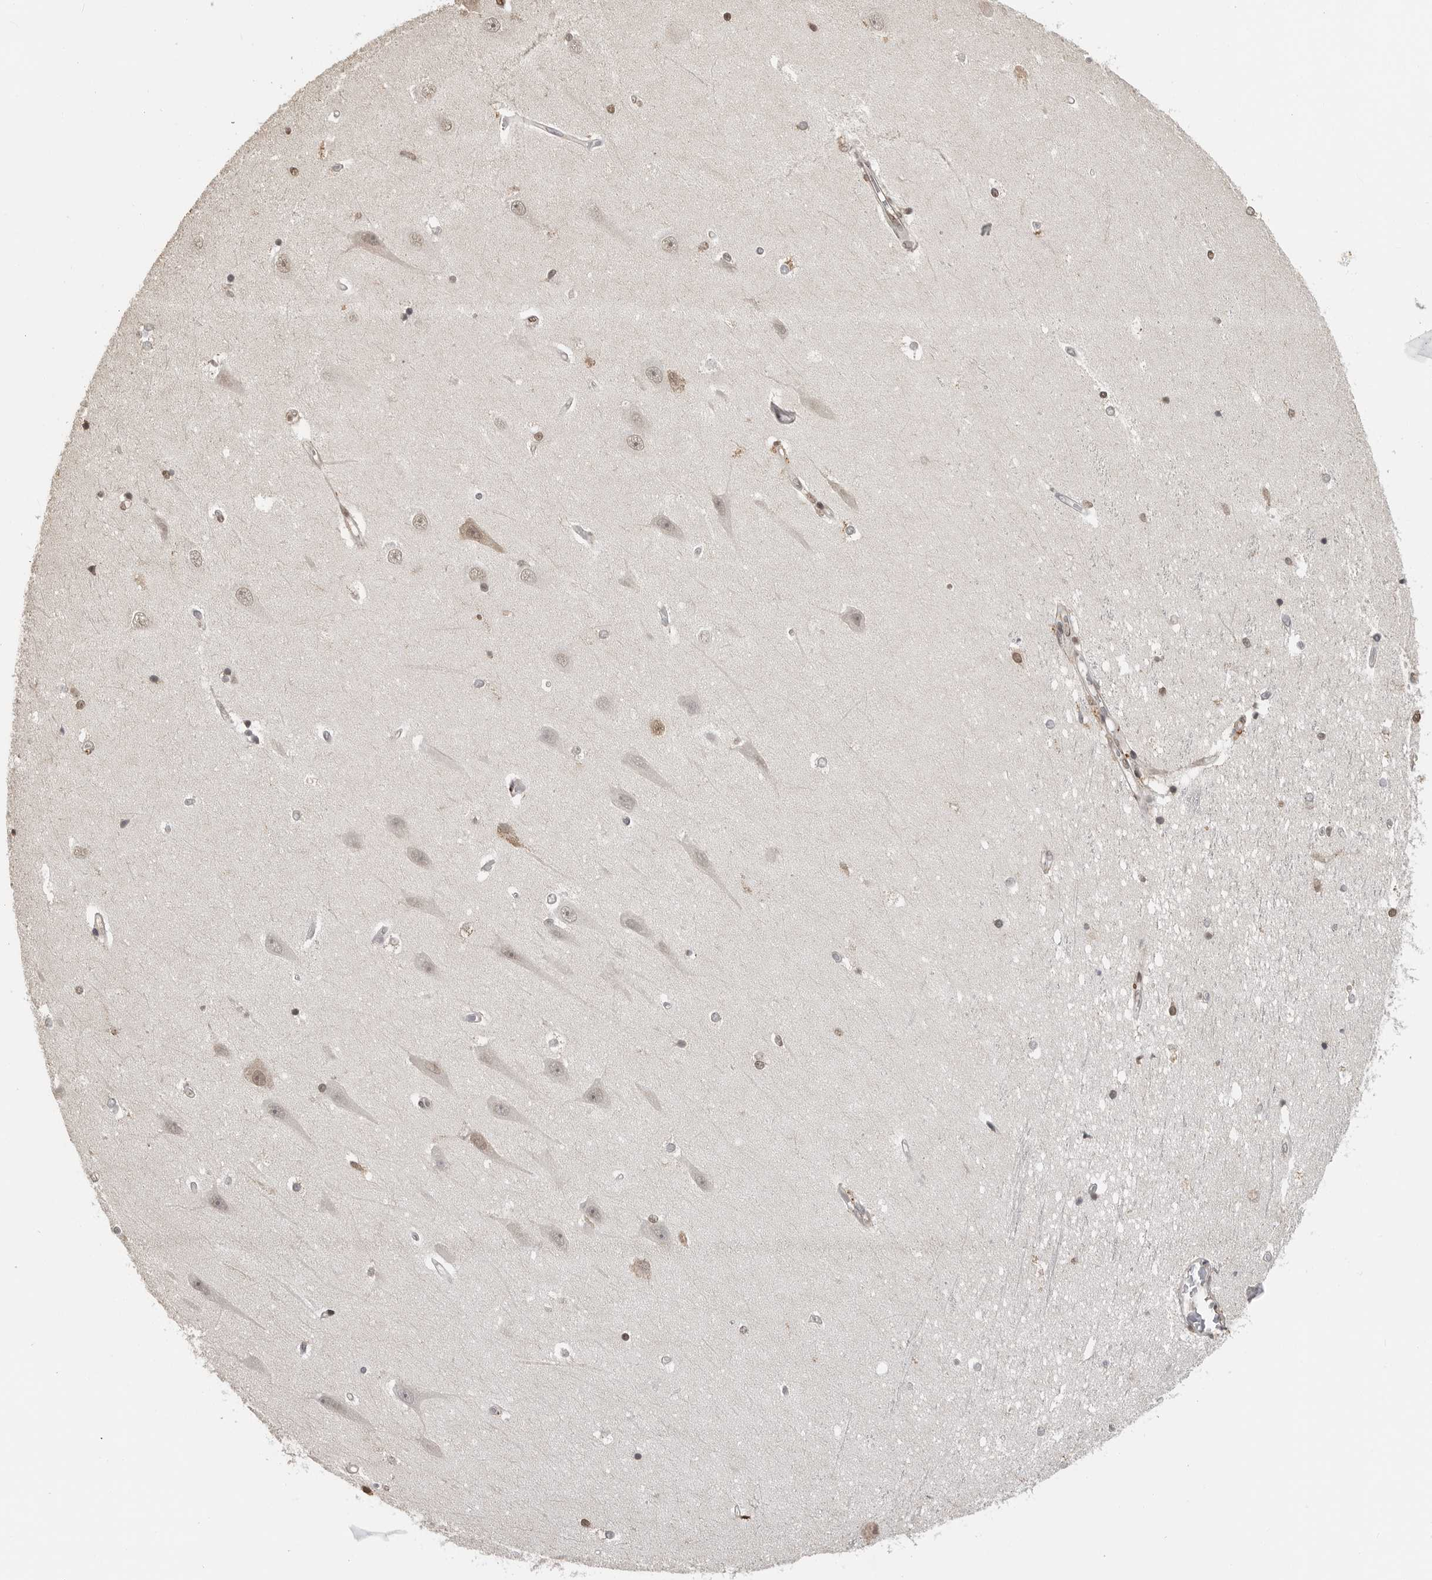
{"staining": {"intensity": "weak", "quantity": "<25%", "location": "nuclear"}, "tissue": "hippocampus", "cell_type": "Glial cells", "image_type": "normal", "snomed": [{"axis": "morphology", "description": "Normal tissue, NOS"}, {"axis": "topography", "description": "Hippocampus"}], "caption": "This histopathology image is of benign hippocampus stained with immunohistochemistry (IHC) to label a protein in brown with the nuclei are counter-stained blue. There is no positivity in glial cells. Brightfield microscopy of immunohistochemistry (IHC) stained with DAB (3,3'-diaminobenzidine) (brown) and hematoxylin (blue), captured at high magnification.", "gene": "CLOCK", "patient": {"sex": "male", "age": 45}}